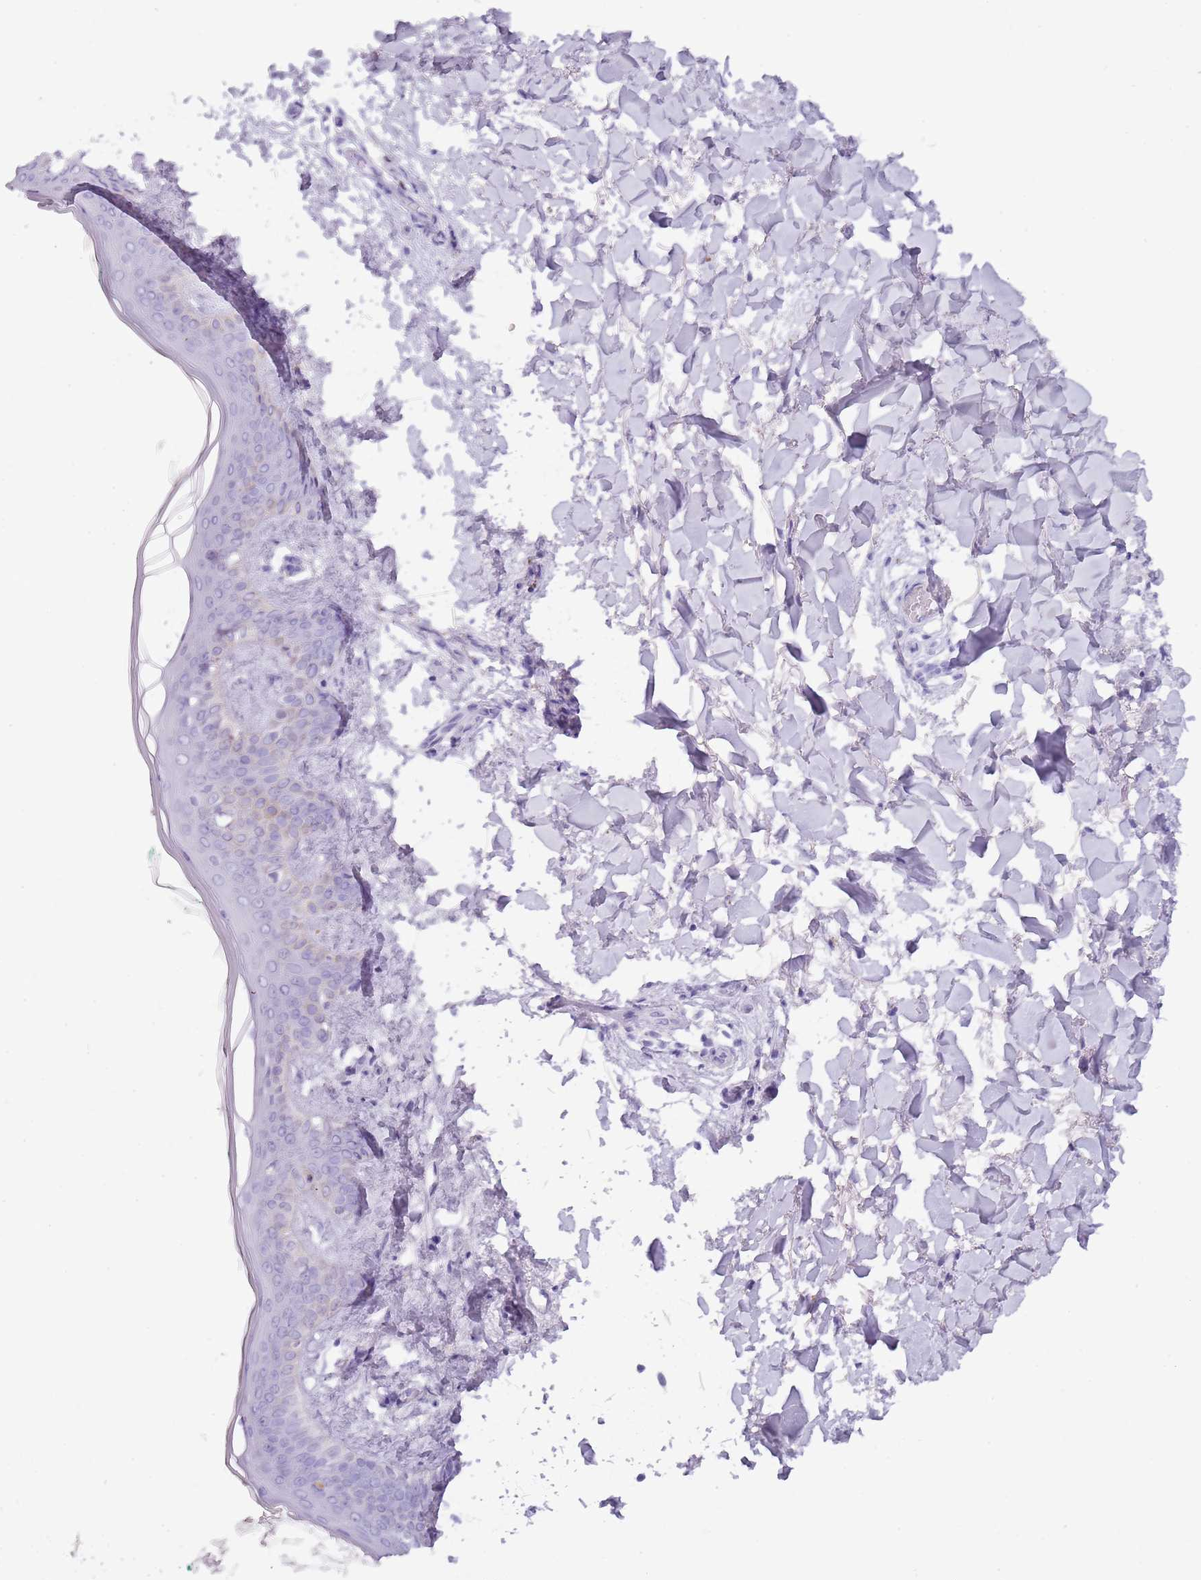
{"staining": {"intensity": "negative", "quantity": "none", "location": "none"}, "tissue": "skin", "cell_type": "Fibroblasts", "image_type": "normal", "snomed": [{"axis": "morphology", "description": "Normal tissue, NOS"}, {"axis": "topography", "description": "Skin"}], "caption": "This is an immunohistochemistry image of unremarkable human skin. There is no staining in fibroblasts.", "gene": "ENSG00000271254", "patient": {"sex": "female", "age": 34}}